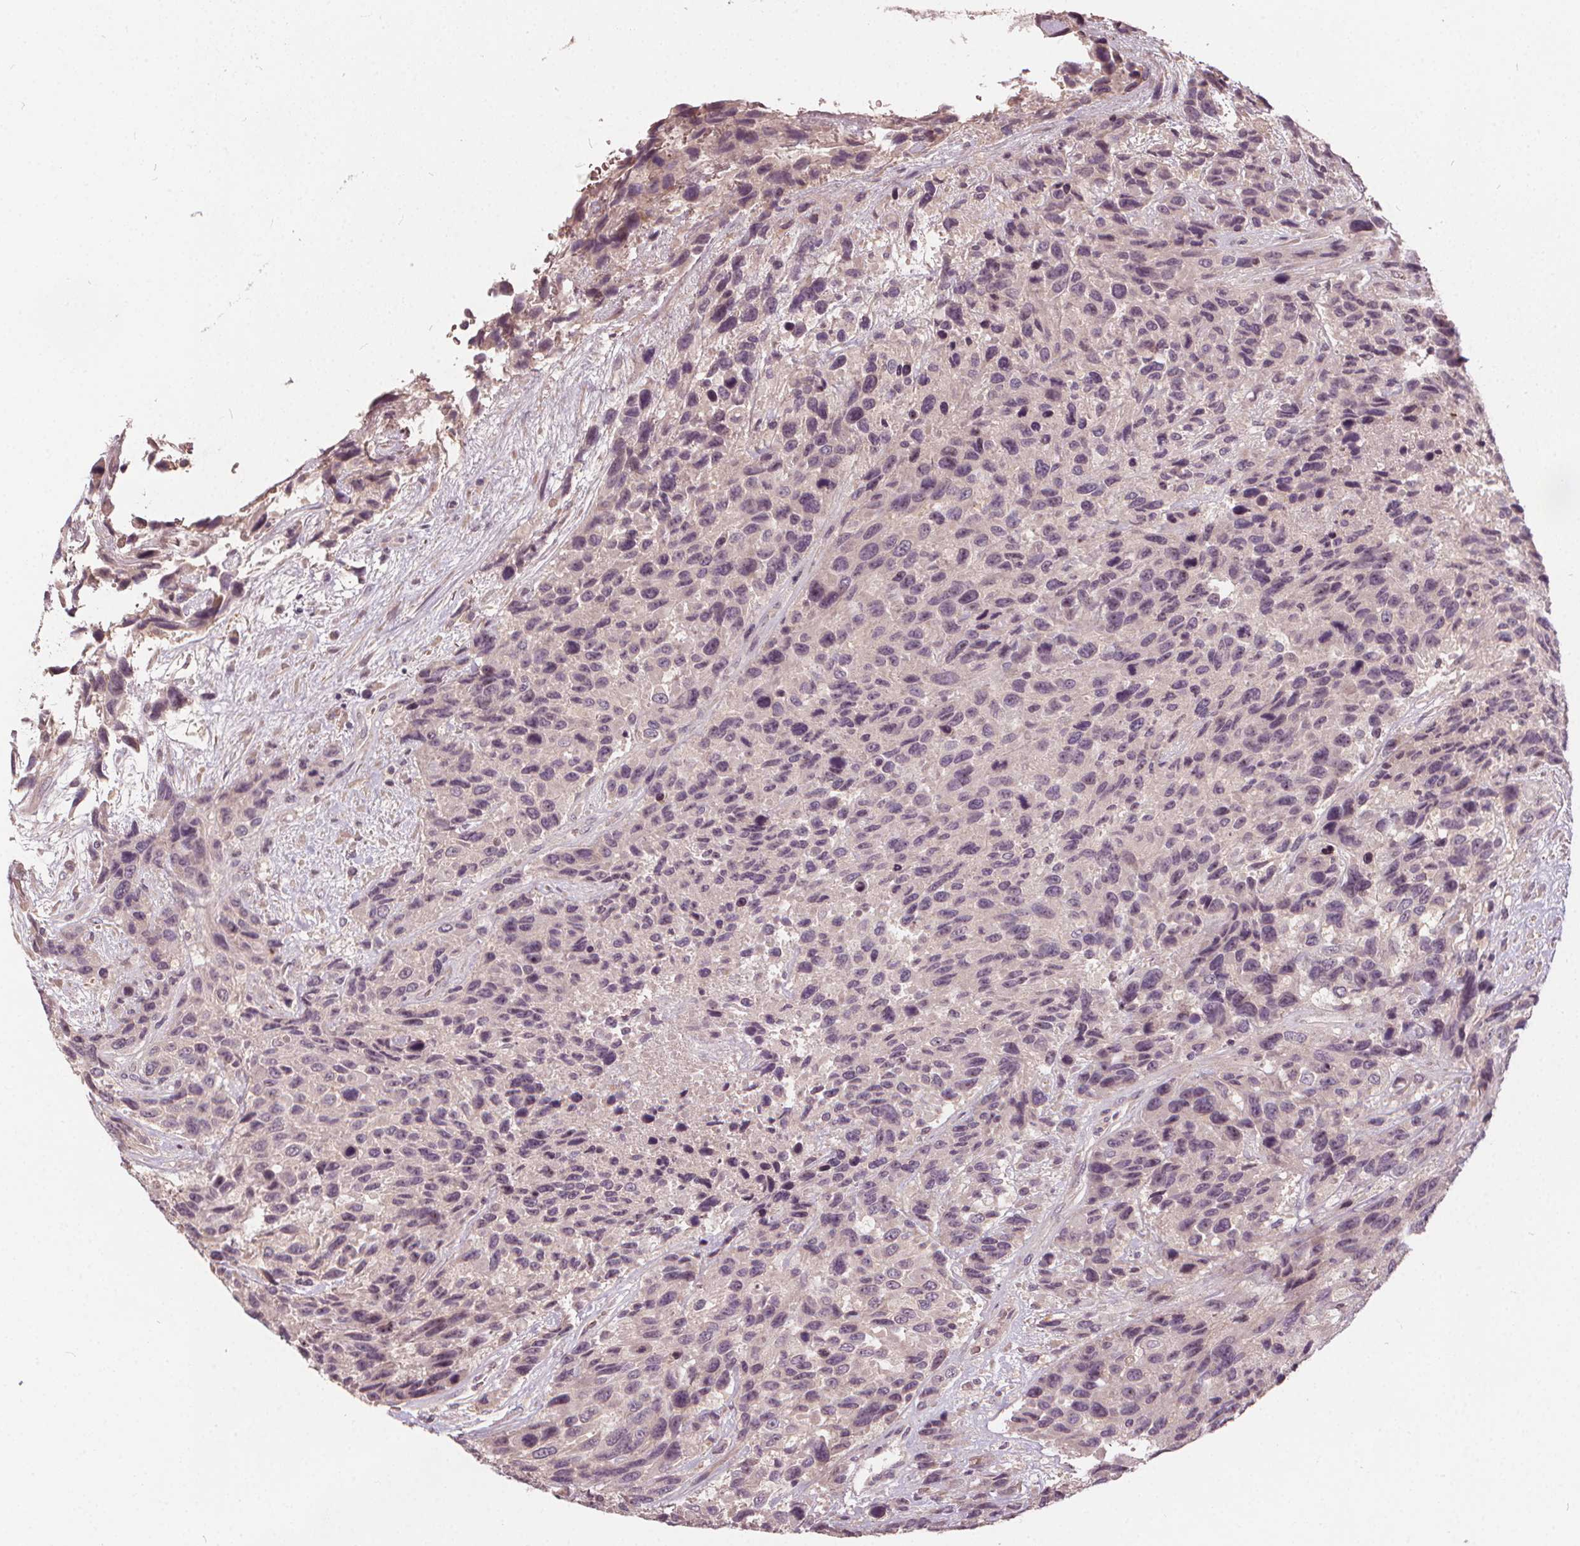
{"staining": {"intensity": "negative", "quantity": "none", "location": "none"}, "tissue": "urothelial cancer", "cell_type": "Tumor cells", "image_type": "cancer", "snomed": [{"axis": "morphology", "description": "Urothelial carcinoma, High grade"}, {"axis": "topography", "description": "Urinary bladder"}], "caption": "This is an immunohistochemistry (IHC) histopathology image of human urothelial cancer. There is no positivity in tumor cells.", "gene": "IPO13", "patient": {"sex": "female", "age": 70}}